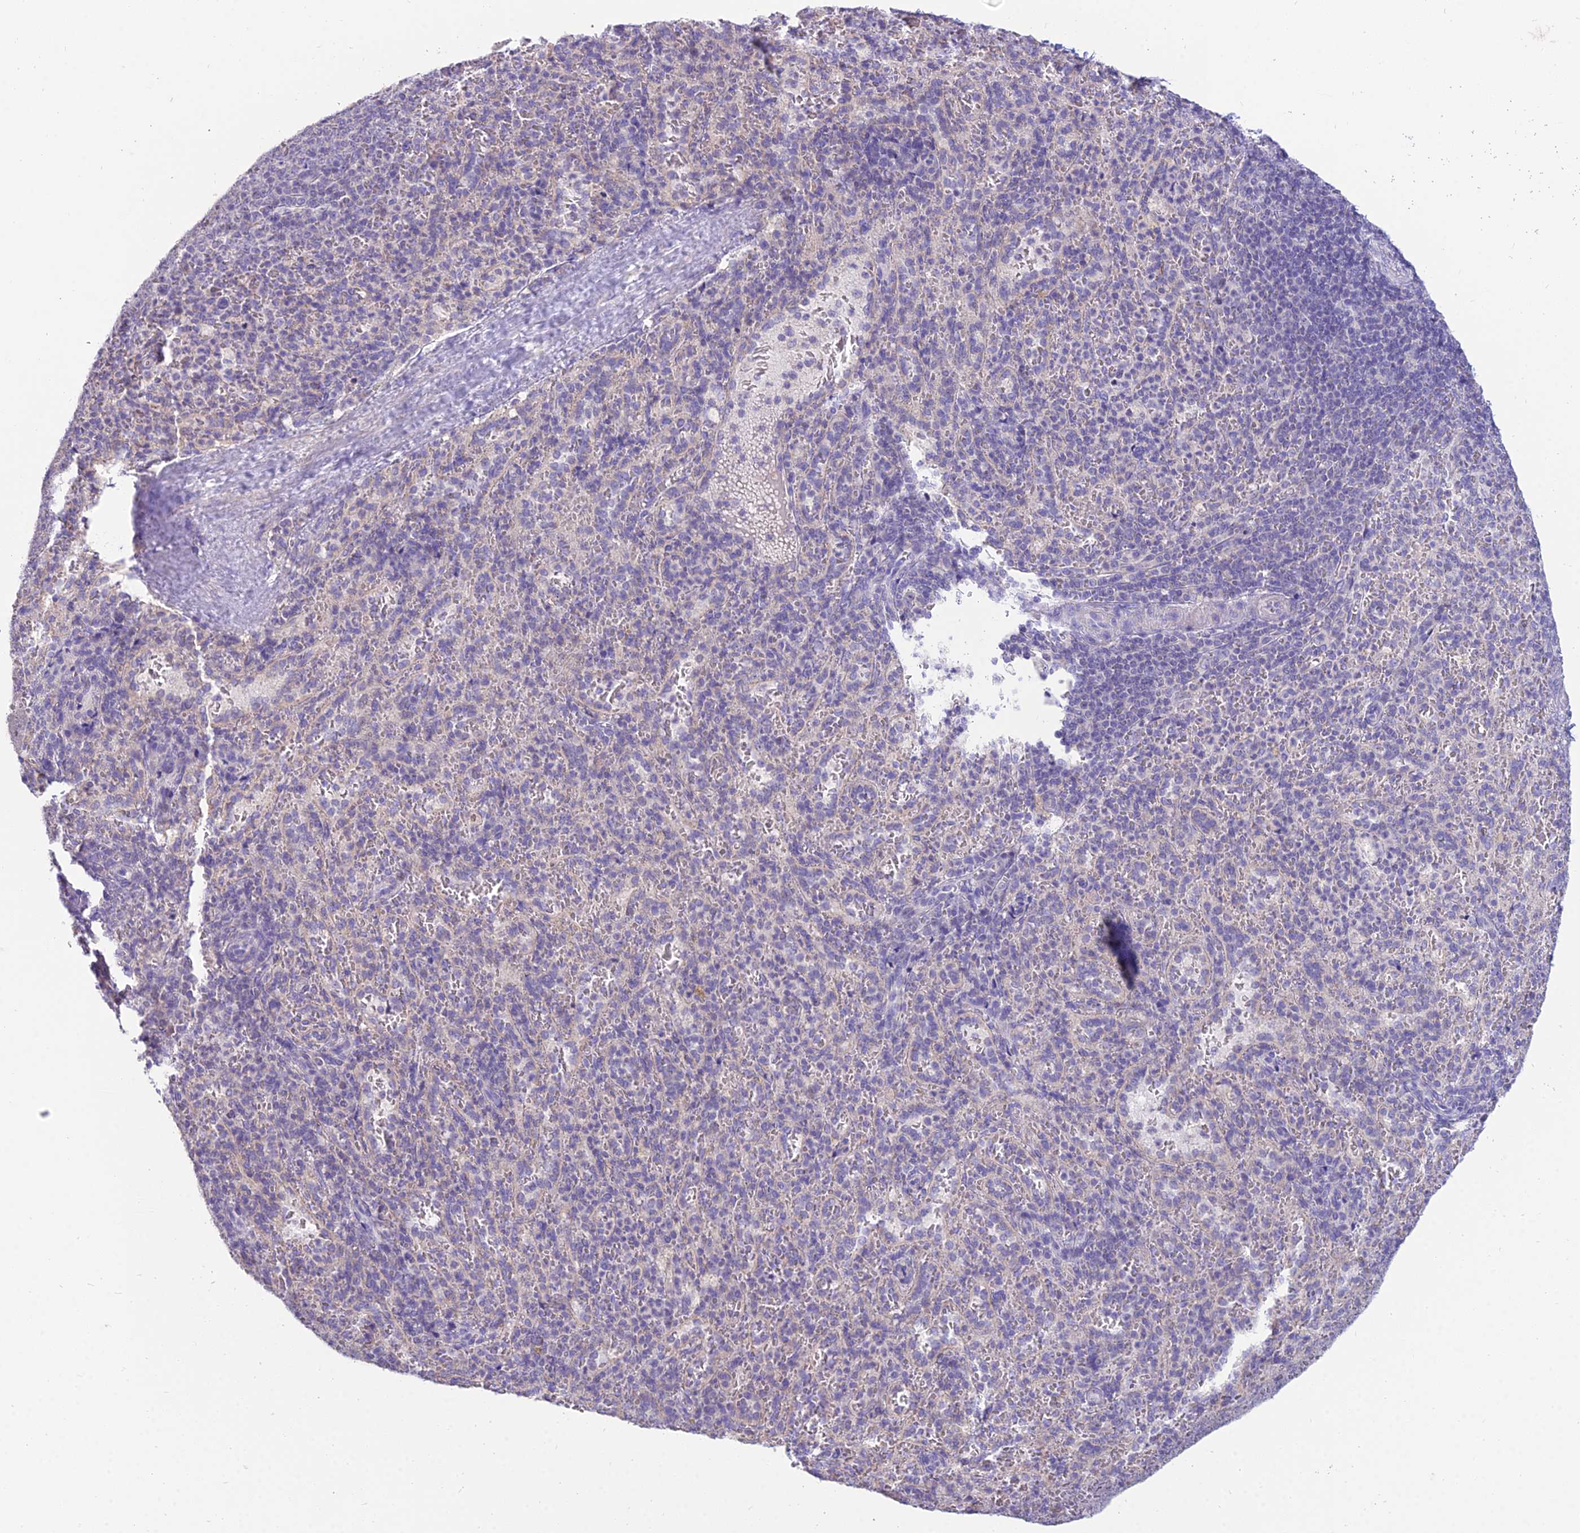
{"staining": {"intensity": "negative", "quantity": "none", "location": "none"}, "tissue": "spleen", "cell_type": "Cells in red pulp", "image_type": "normal", "snomed": [{"axis": "morphology", "description": "Normal tissue, NOS"}, {"axis": "topography", "description": "Spleen"}], "caption": "Spleen was stained to show a protein in brown. There is no significant positivity in cells in red pulp. Nuclei are stained in blue.", "gene": "CFAP206", "patient": {"sex": "female", "age": 21}}